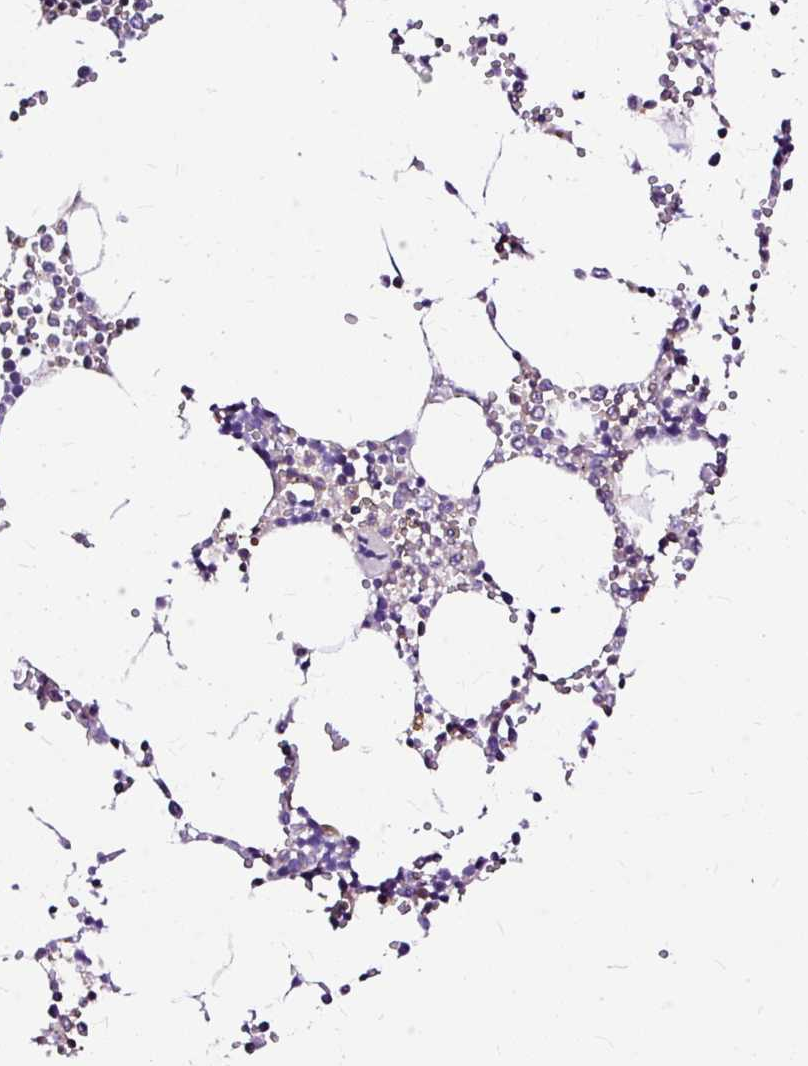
{"staining": {"intensity": "moderate", "quantity": "<25%", "location": "none"}, "tissue": "bone marrow", "cell_type": "Hematopoietic cells", "image_type": "normal", "snomed": [{"axis": "morphology", "description": "Normal tissue, NOS"}, {"axis": "topography", "description": "Bone marrow"}], "caption": "Immunohistochemistry (IHC) image of normal human bone marrow stained for a protein (brown), which shows low levels of moderate None staining in approximately <25% of hematopoietic cells.", "gene": "TWF2", "patient": {"sex": "male", "age": 54}}